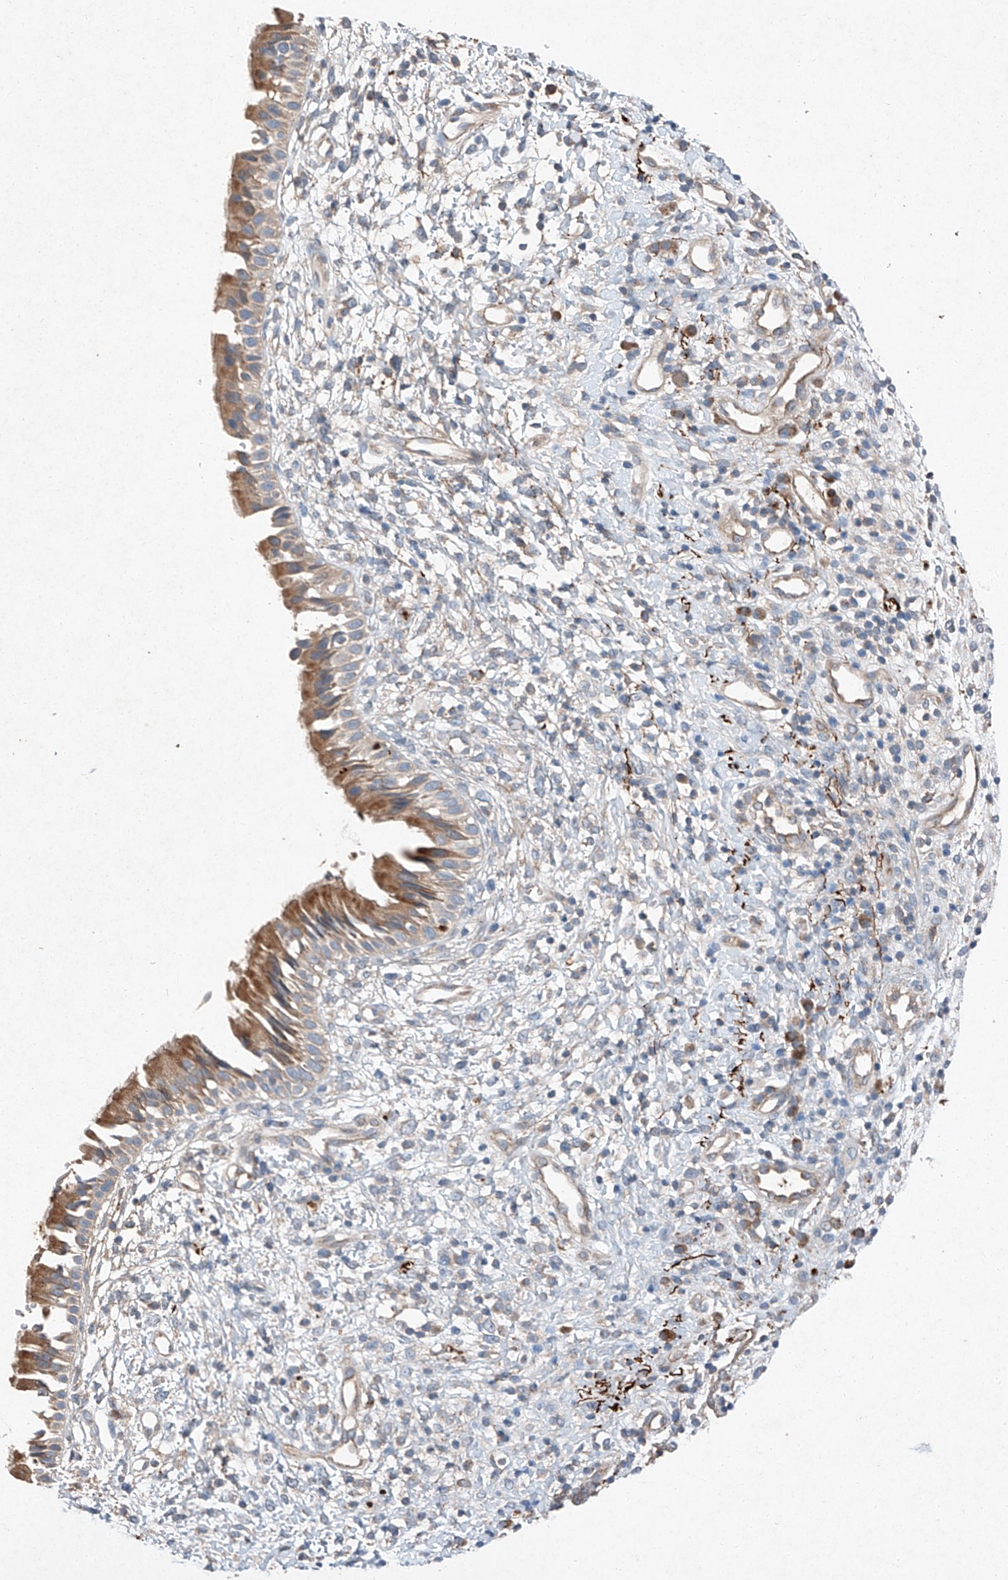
{"staining": {"intensity": "moderate", "quantity": ">75%", "location": "cytoplasmic/membranous"}, "tissue": "nasopharynx", "cell_type": "Respiratory epithelial cells", "image_type": "normal", "snomed": [{"axis": "morphology", "description": "Normal tissue, NOS"}, {"axis": "topography", "description": "Nasopharynx"}], "caption": "Nasopharynx stained with immunohistochemistry shows moderate cytoplasmic/membranous positivity in about >75% of respiratory epithelial cells. (DAB (3,3'-diaminobenzidine) = brown stain, brightfield microscopy at high magnification).", "gene": "RUSC1", "patient": {"sex": "male", "age": 22}}